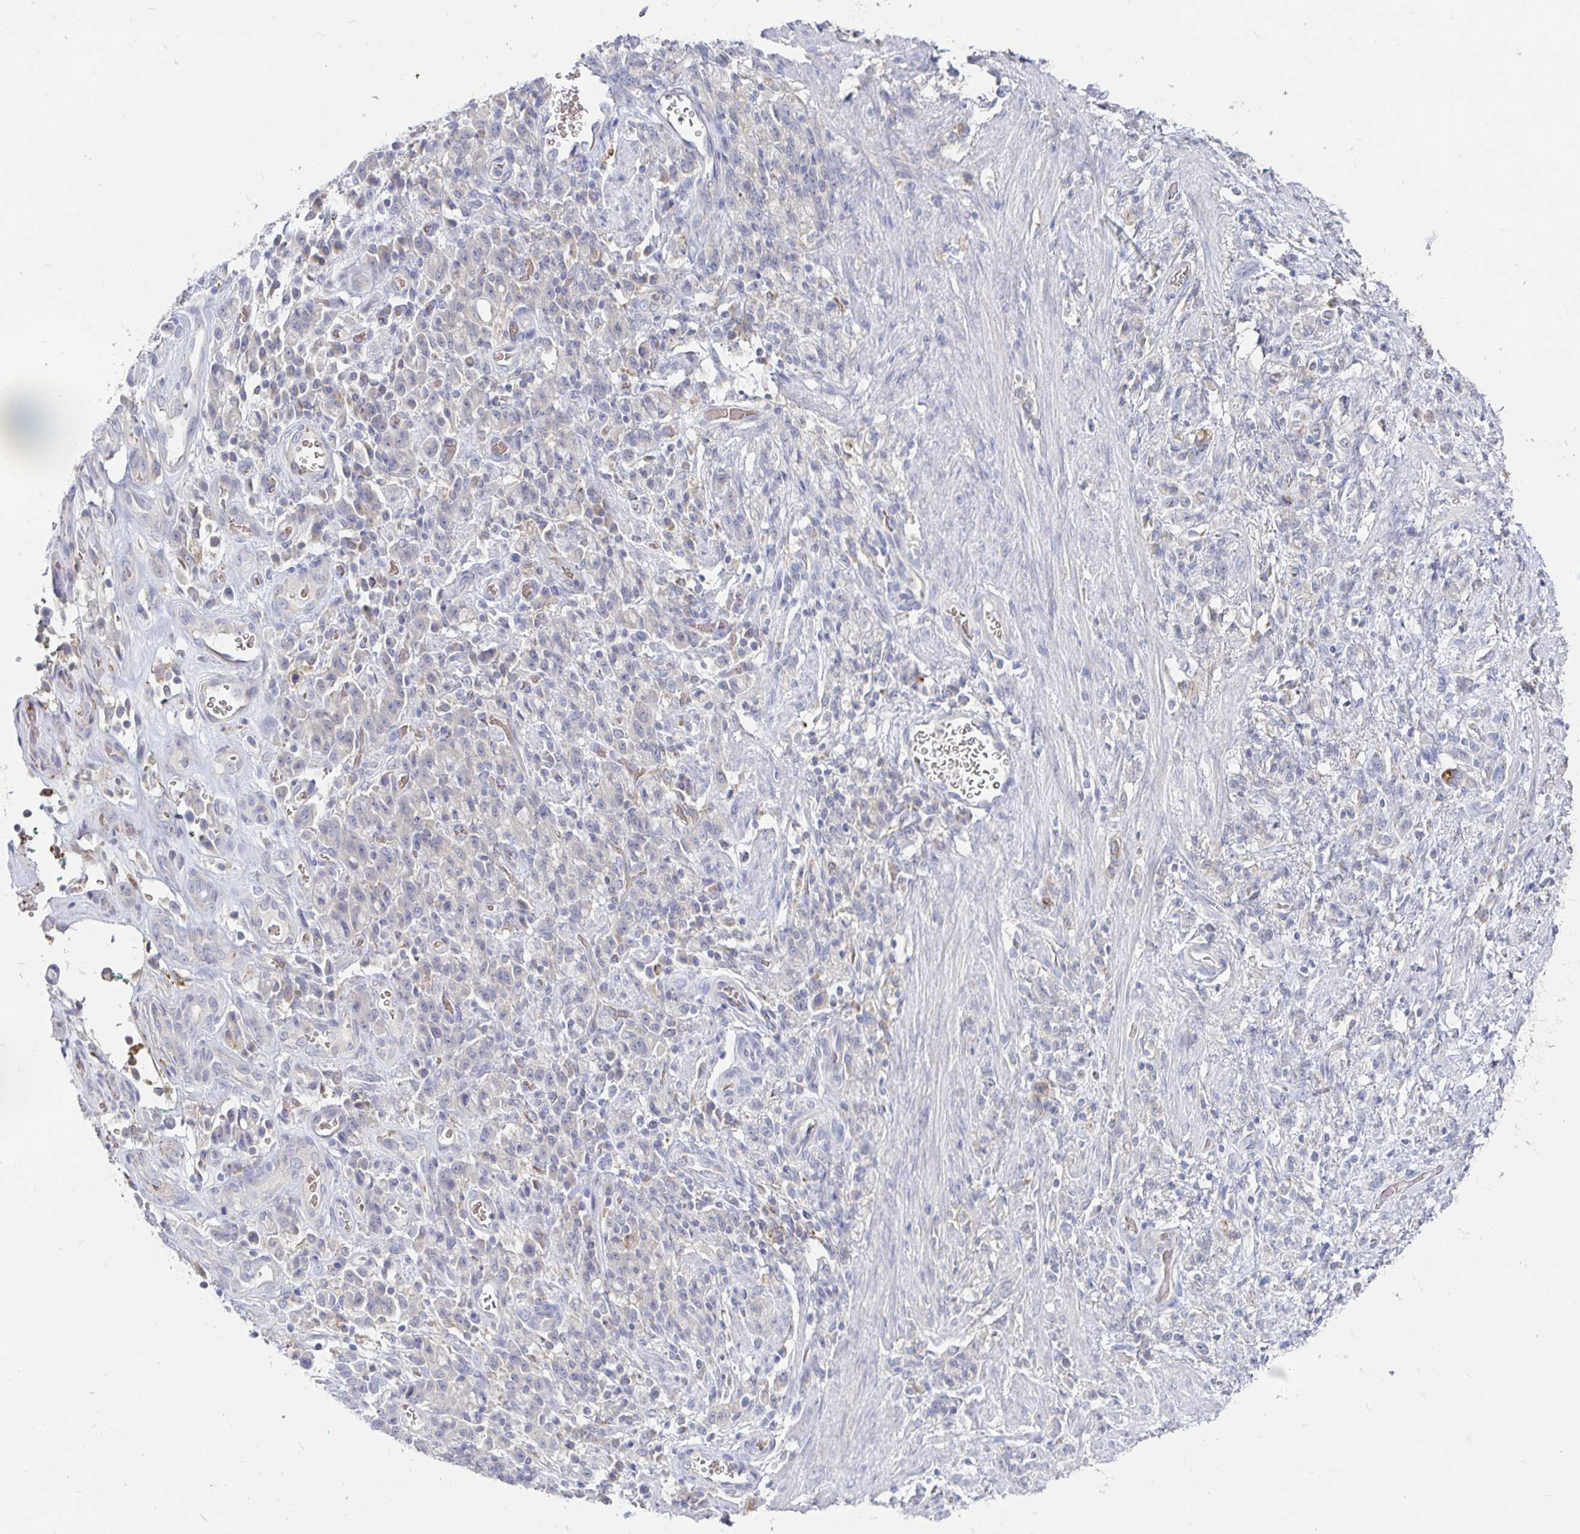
{"staining": {"intensity": "negative", "quantity": "none", "location": "none"}, "tissue": "stomach cancer", "cell_type": "Tumor cells", "image_type": "cancer", "snomed": [{"axis": "morphology", "description": "Adenocarcinoma, NOS"}, {"axis": "topography", "description": "Stomach"}], "caption": "A micrograph of stomach adenocarcinoma stained for a protein demonstrates no brown staining in tumor cells. Nuclei are stained in blue.", "gene": "SPPL3", "patient": {"sex": "male", "age": 77}}